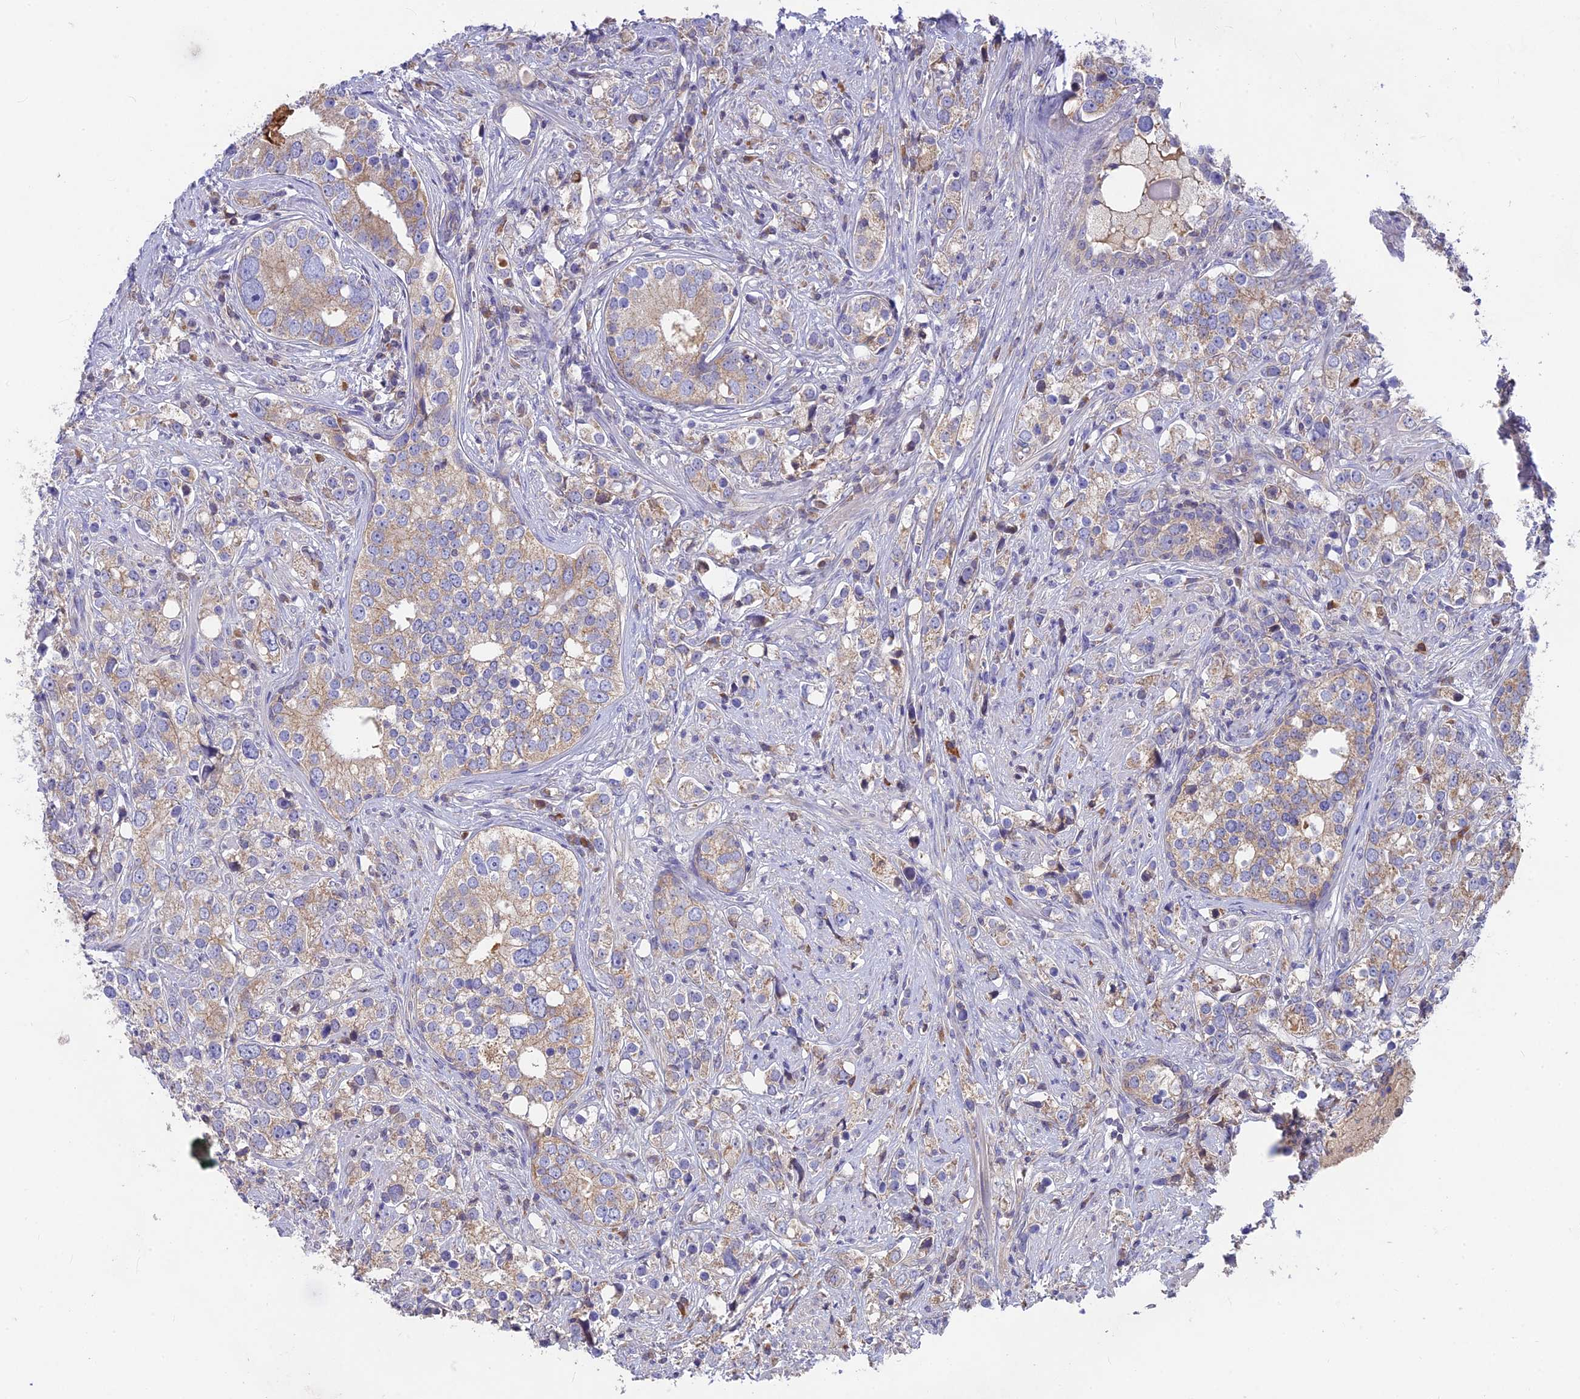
{"staining": {"intensity": "weak", "quantity": "25%-75%", "location": "cytoplasmic/membranous"}, "tissue": "prostate cancer", "cell_type": "Tumor cells", "image_type": "cancer", "snomed": [{"axis": "morphology", "description": "Adenocarcinoma, High grade"}, {"axis": "topography", "description": "Prostate"}], "caption": "The photomicrograph exhibits a brown stain indicating the presence of a protein in the cytoplasmic/membranous of tumor cells in prostate cancer (adenocarcinoma (high-grade)).", "gene": "PZP", "patient": {"sex": "male", "age": 71}}